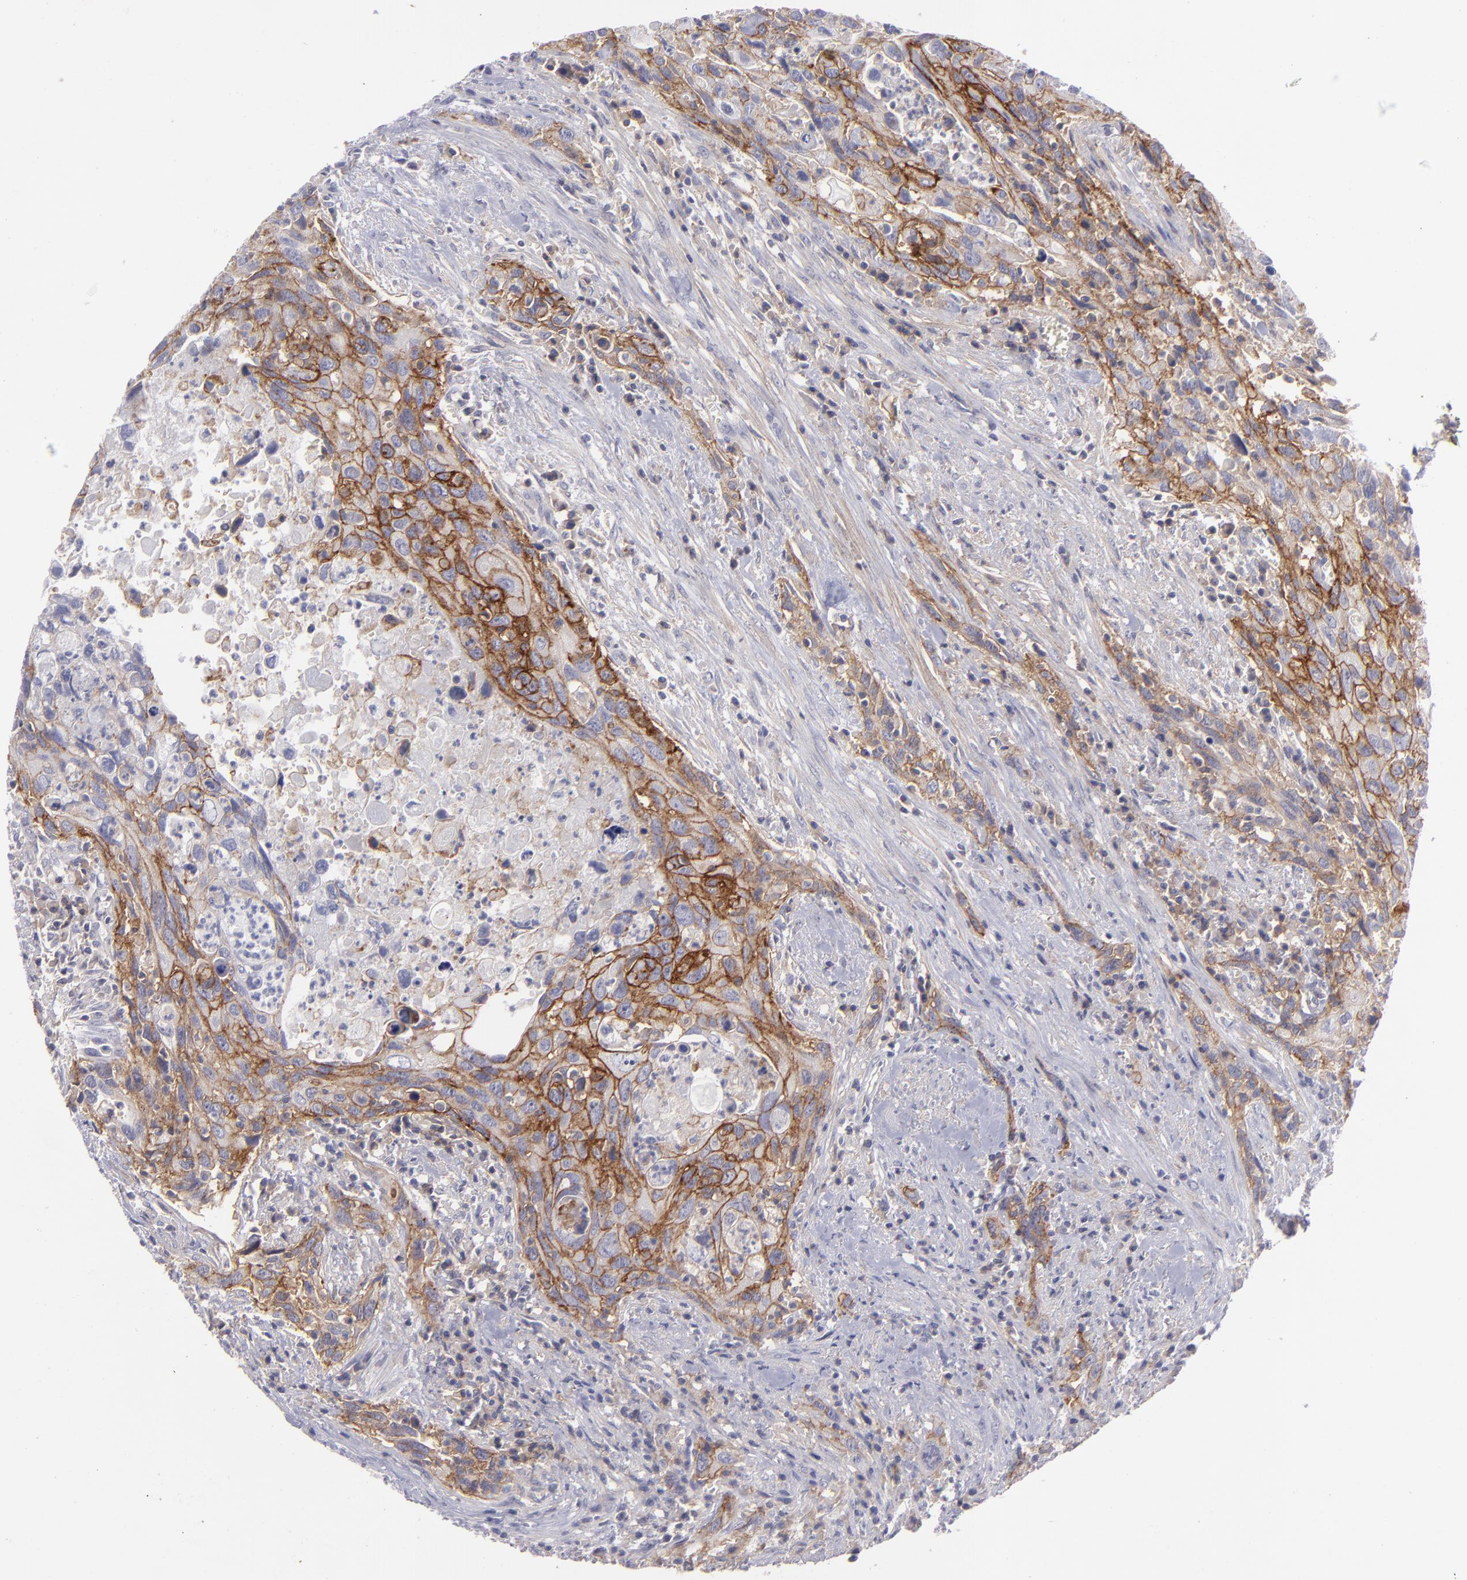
{"staining": {"intensity": "moderate", "quantity": "25%-75%", "location": "cytoplasmic/membranous"}, "tissue": "urothelial cancer", "cell_type": "Tumor cells", "image_type": "cancer", "snomed": [{"axis": "morphology", "description": "Urothelial carcinoma, High grade"}, {"axis": "topography", "description": "Urinary bladder"}], "caption": "Immunohistochemistry (IHC) staining of high-grade urothelial carcinoma, which demonstrates medium levels of moderate cytoplasmic/membranous positivity in about 25%-75% of tumor cells indicating moderate cytoplasmic/membranous protein expression. The staining was performed using DAB (3,3'-diaminobenzidine) (brown) for protein detection and nuclei were counterstained in hematoxylin (blue).", "gene": "BSG", "patient": {"sex": "male", "age": 71}}